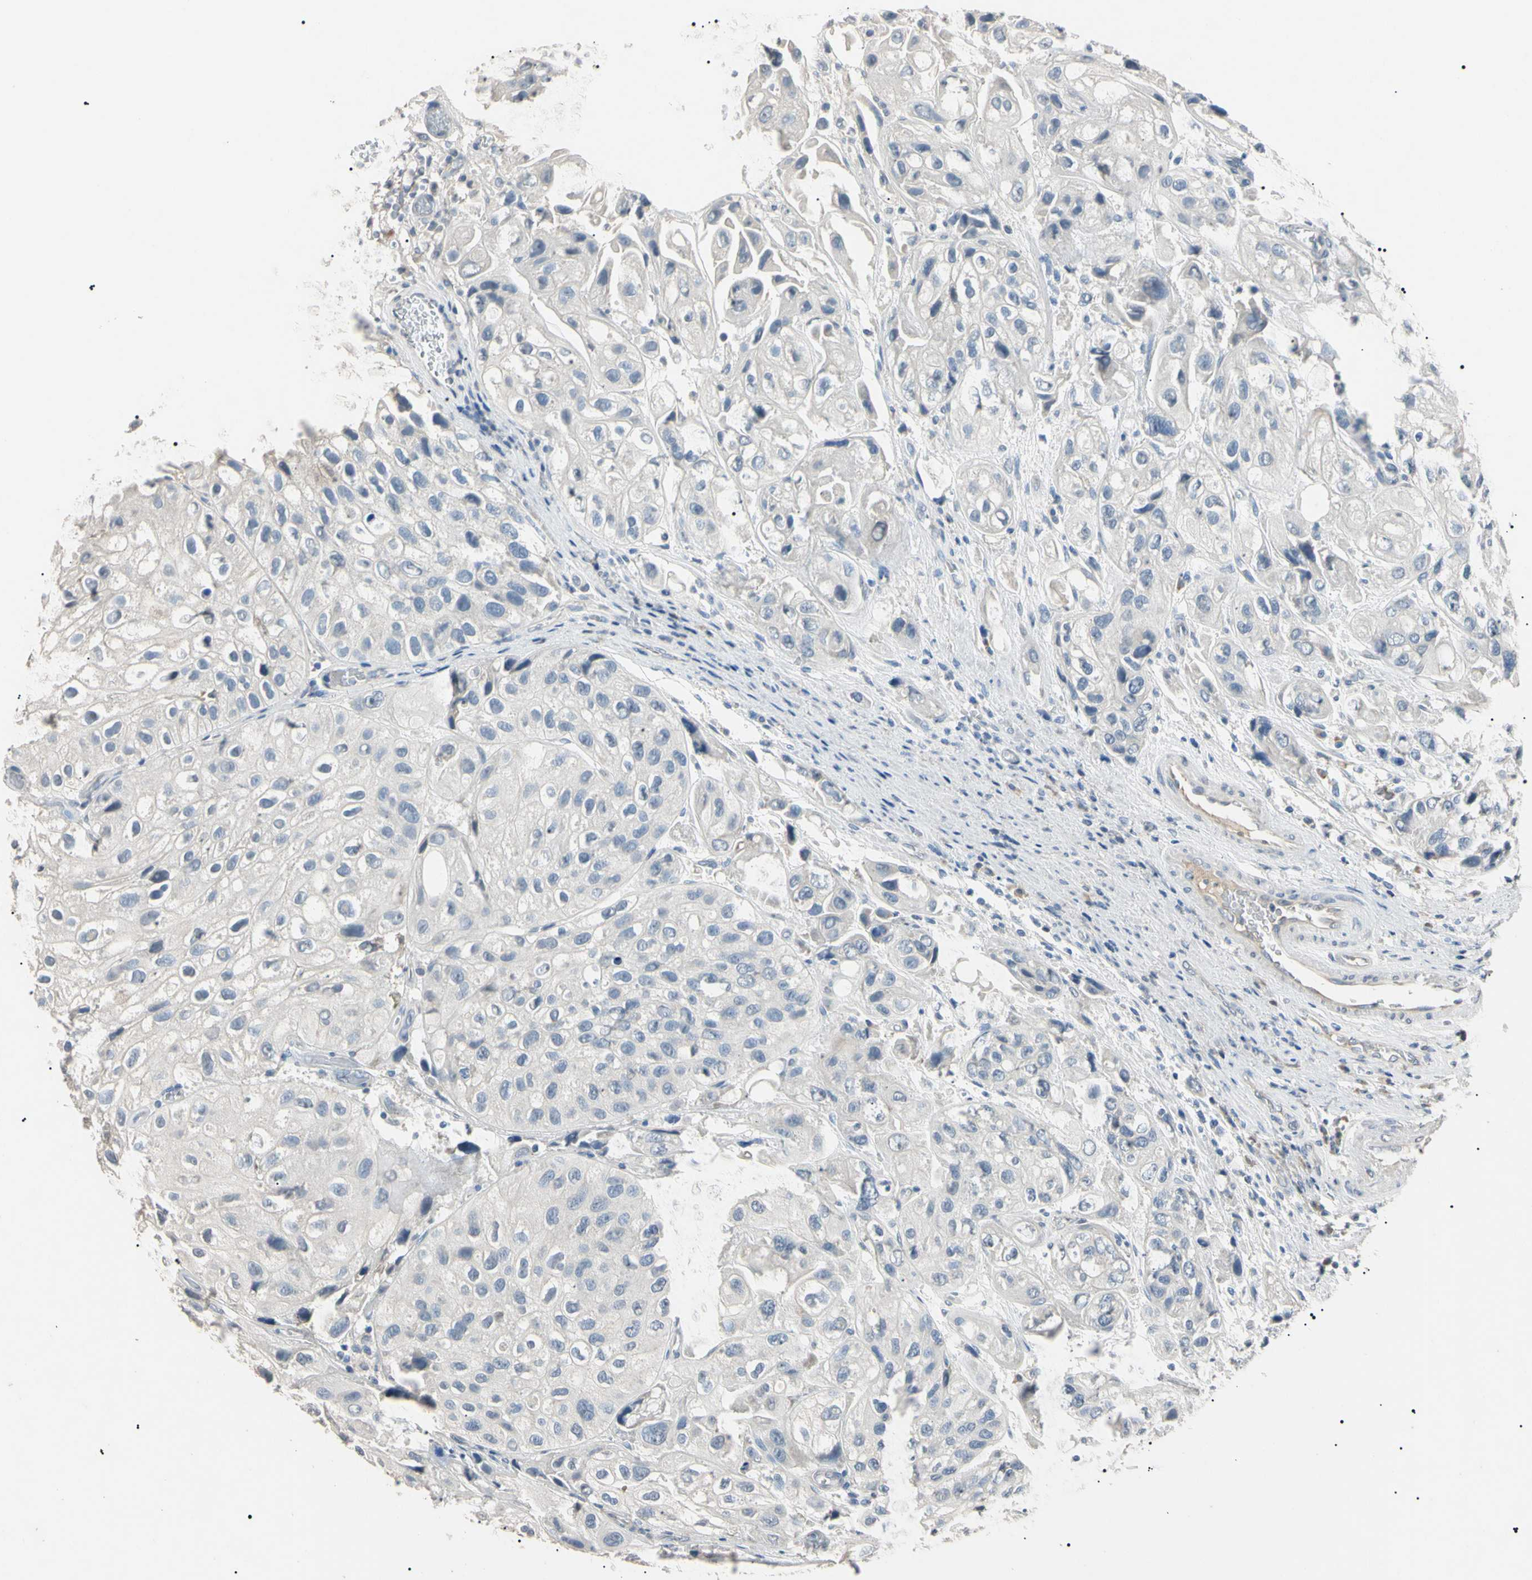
{"staining": {"intensity": "negative", "quantity": "none", "location": "none"}, "tissue": "urothelial cancer", "cell_type": "Tumor cells", "image_type": "cancer", "snomed": [{"axis": "morphology", "description": "Urothelial carcinoma, High grade"}, {"axis": "topography", "description": "Urinary bladder"}], "caption": "High magnification brightfield microscopy of urothelial carcinoma (high-grade) stained with DAB (brown) and counterstained with hematoxylin (blue): tumor cells show no significant staining.", "gene": "CGB3", "patient": {"sex": "female", "age": 64}}